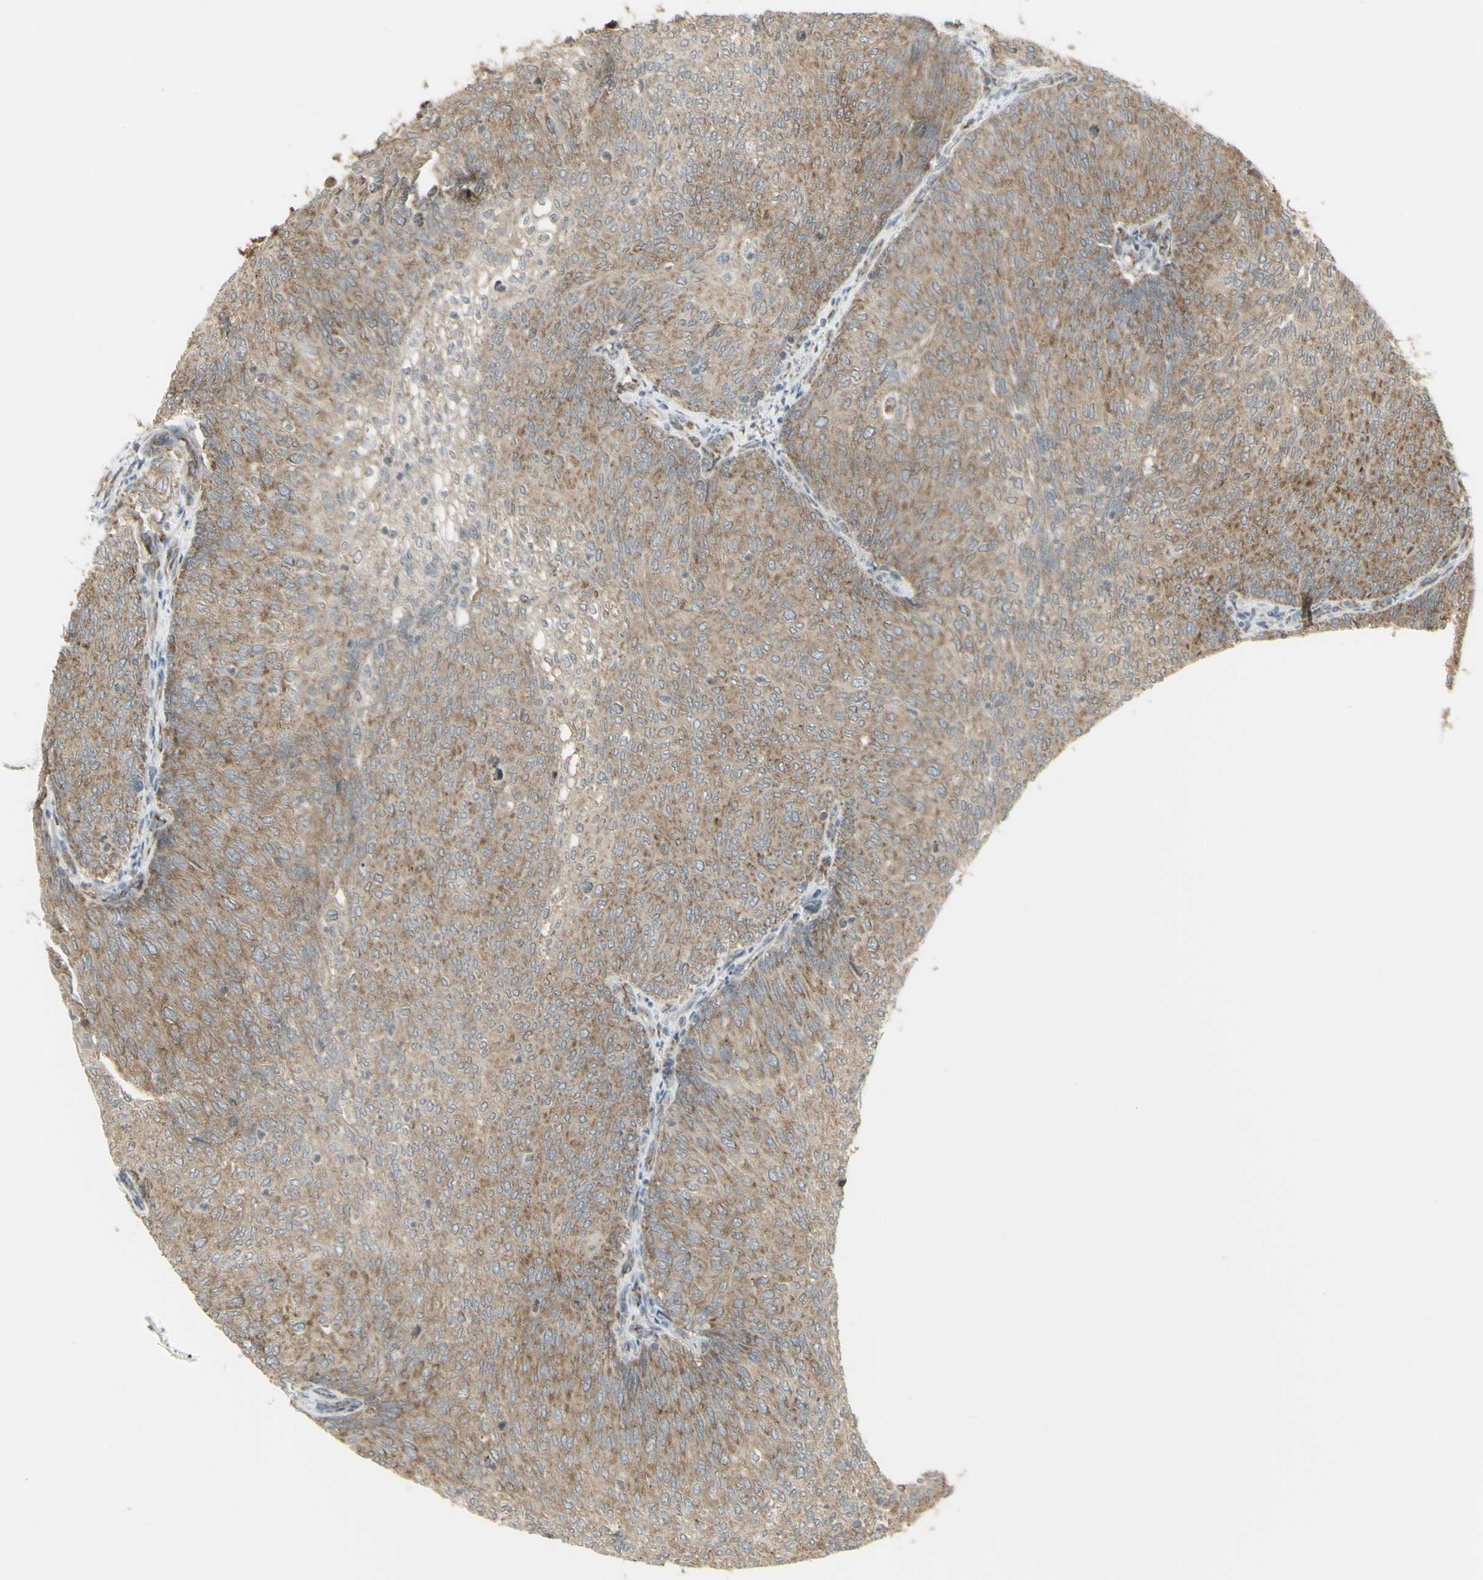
{"staining": {"intensity": "moderate", "quantity": ">75%", "location": "cytoplasmic/membranous"}, "tissue": "urothelial cancer", "cell_type": "Tumor cells", "image_type": "cancer", "snomed": [{"axis": "morphology", "description": "Urothelial carcinoma, Low grade"}, {"axis": "topography", "description": "Urinary bladder"}], "caption": "Moderate cytoplasmic/membranous staining for a protein is seen in approximately >75% of tumor cells of low-grade urothelial carcinoma using immunohistochemistry.", "gene": "FKBP3", "patient": {"sex": "female", "age": 79}}